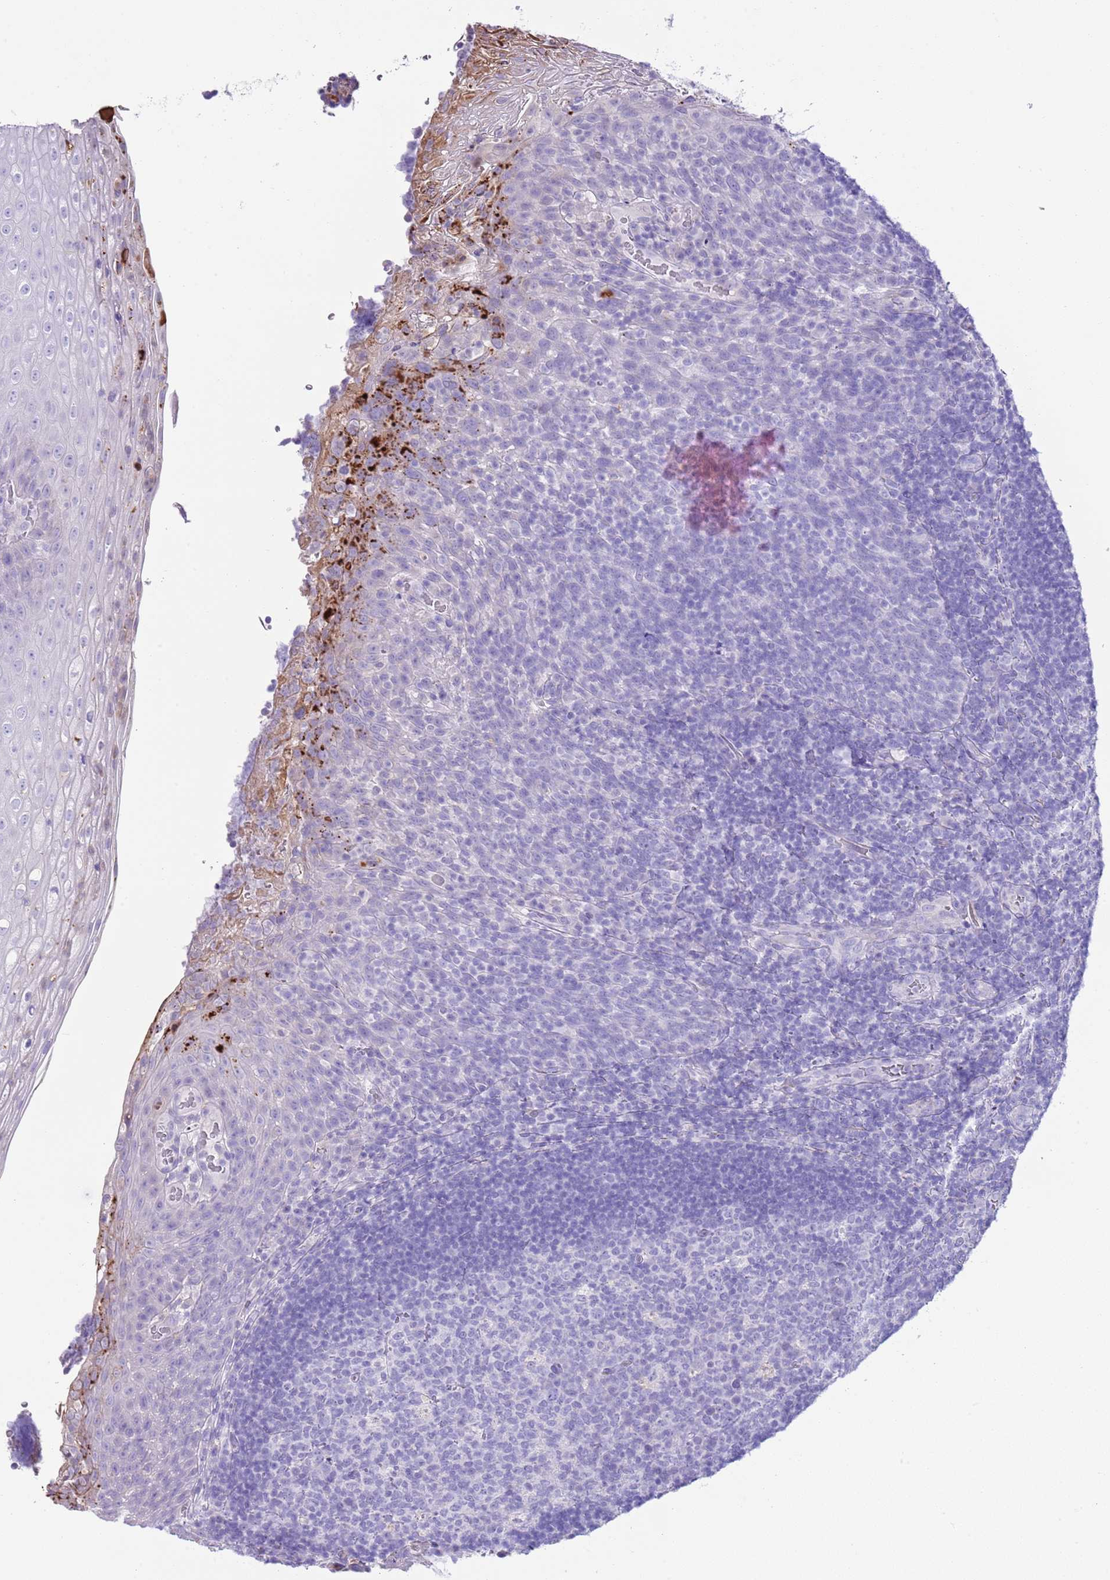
{"staining": {"intensity": "negative", "quantity": "none", "location": "none"}, "tissue": "tonsil", "cell_type": "Germinal center cells", "image_type": "normal", "snomed": [{"axis": "morphology", "description": "Normal tissue, NOS"}, {"axis": "topography", "description": "Tonsil"}], "caption": "This image is of unremarkable tonsil stained with immunohistochemistry (IHC) to label a protein in brown with the nuclei are counter-stained blue. There is no staining in germinal center cells.", "gene": "ABHD17C", "patient": {"sex": "male", "age": 17}}